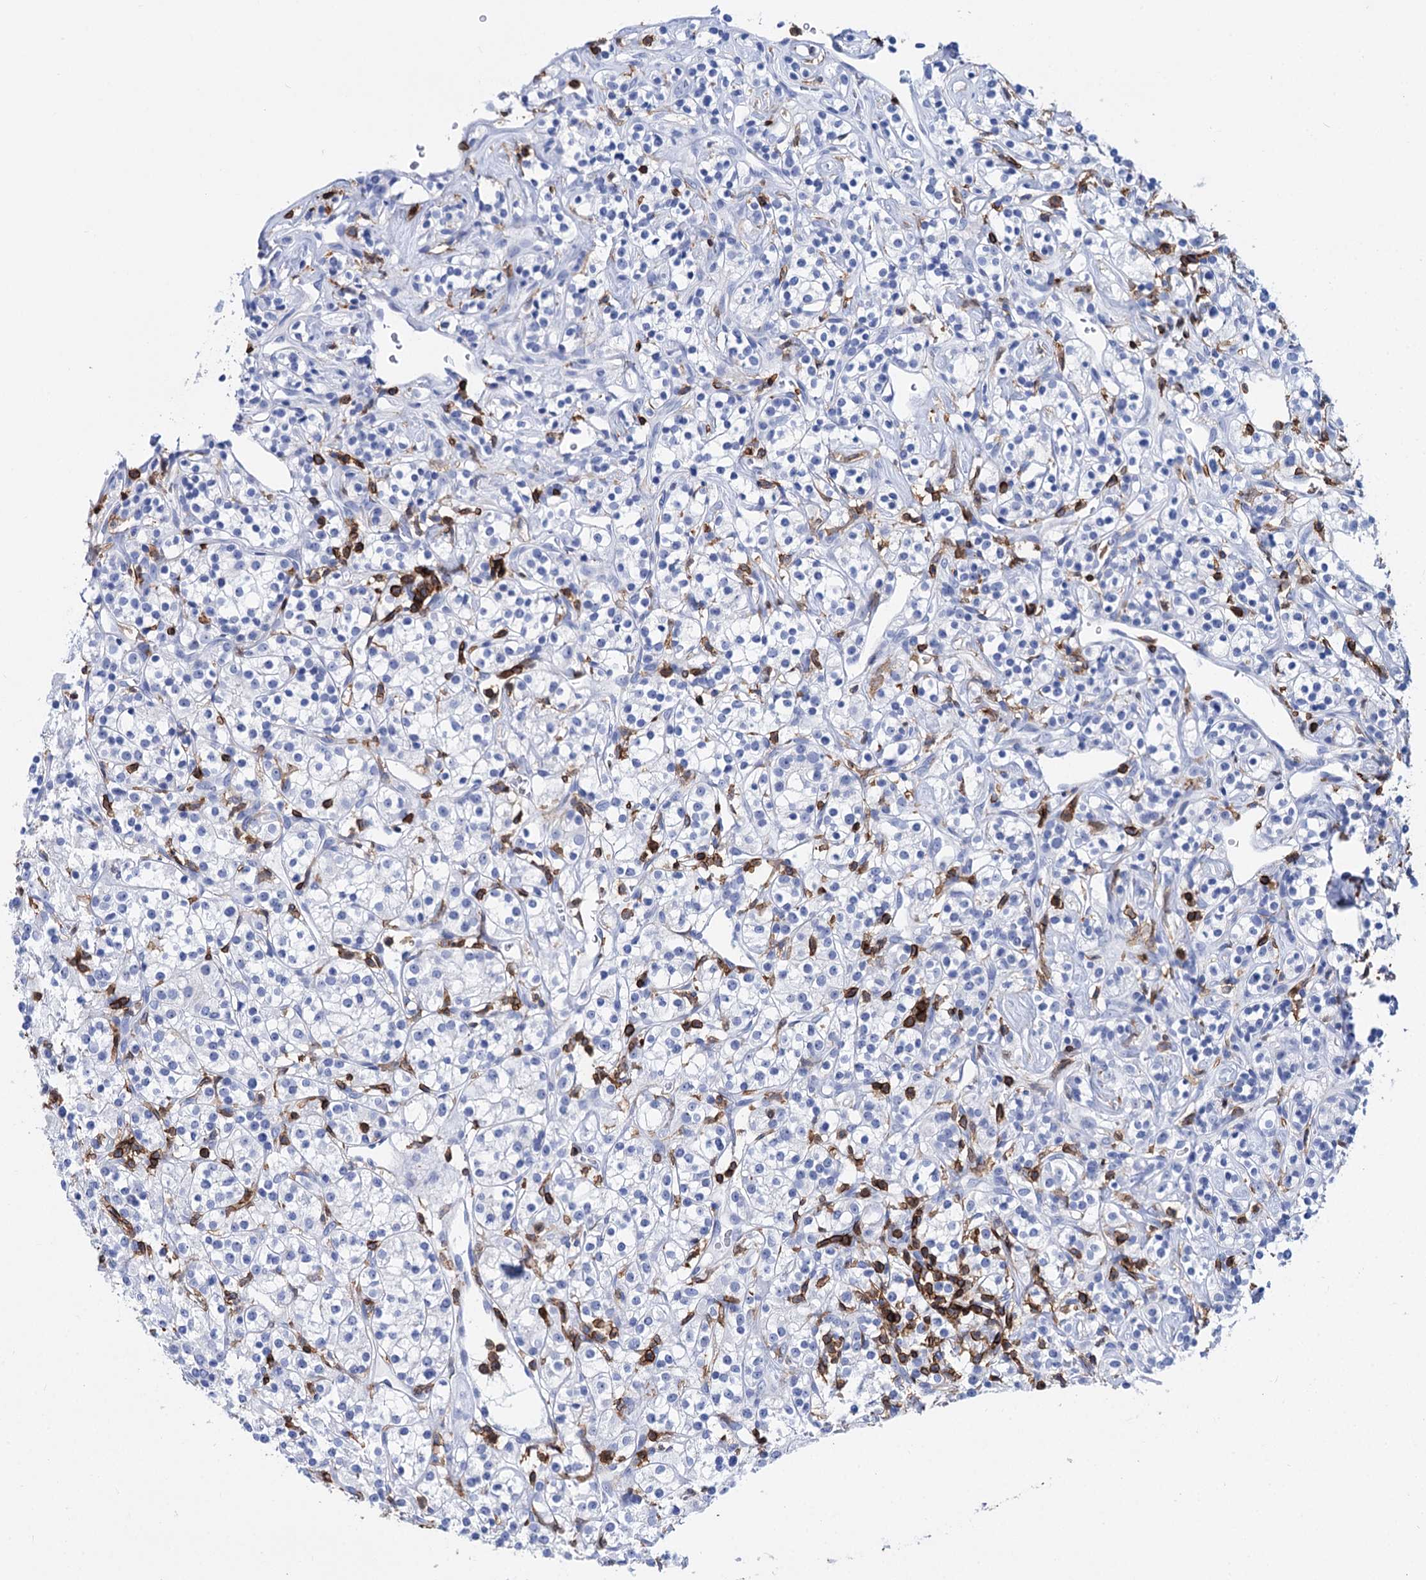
{"staining": {"intensity": "negative", "quantity": "none", "location": "none"}, "tissue": "renal cancer", "cell_type": "Tumor cells", "image_type": "cancer", "snomed": [{"axis": "morphology", "description": "Adenocarcinoma, NOS"}, {"axis": "topography", "description": "Kidney"}], "caption": "An immunohistochemistry micrograph of renal cancer (adenocarcinoma) is shown. There is no staining in tumor cells of renal cancer (adenocarcinoma).", "gene": "DEF6", "patient": {"sex": "male", "age": 77}}